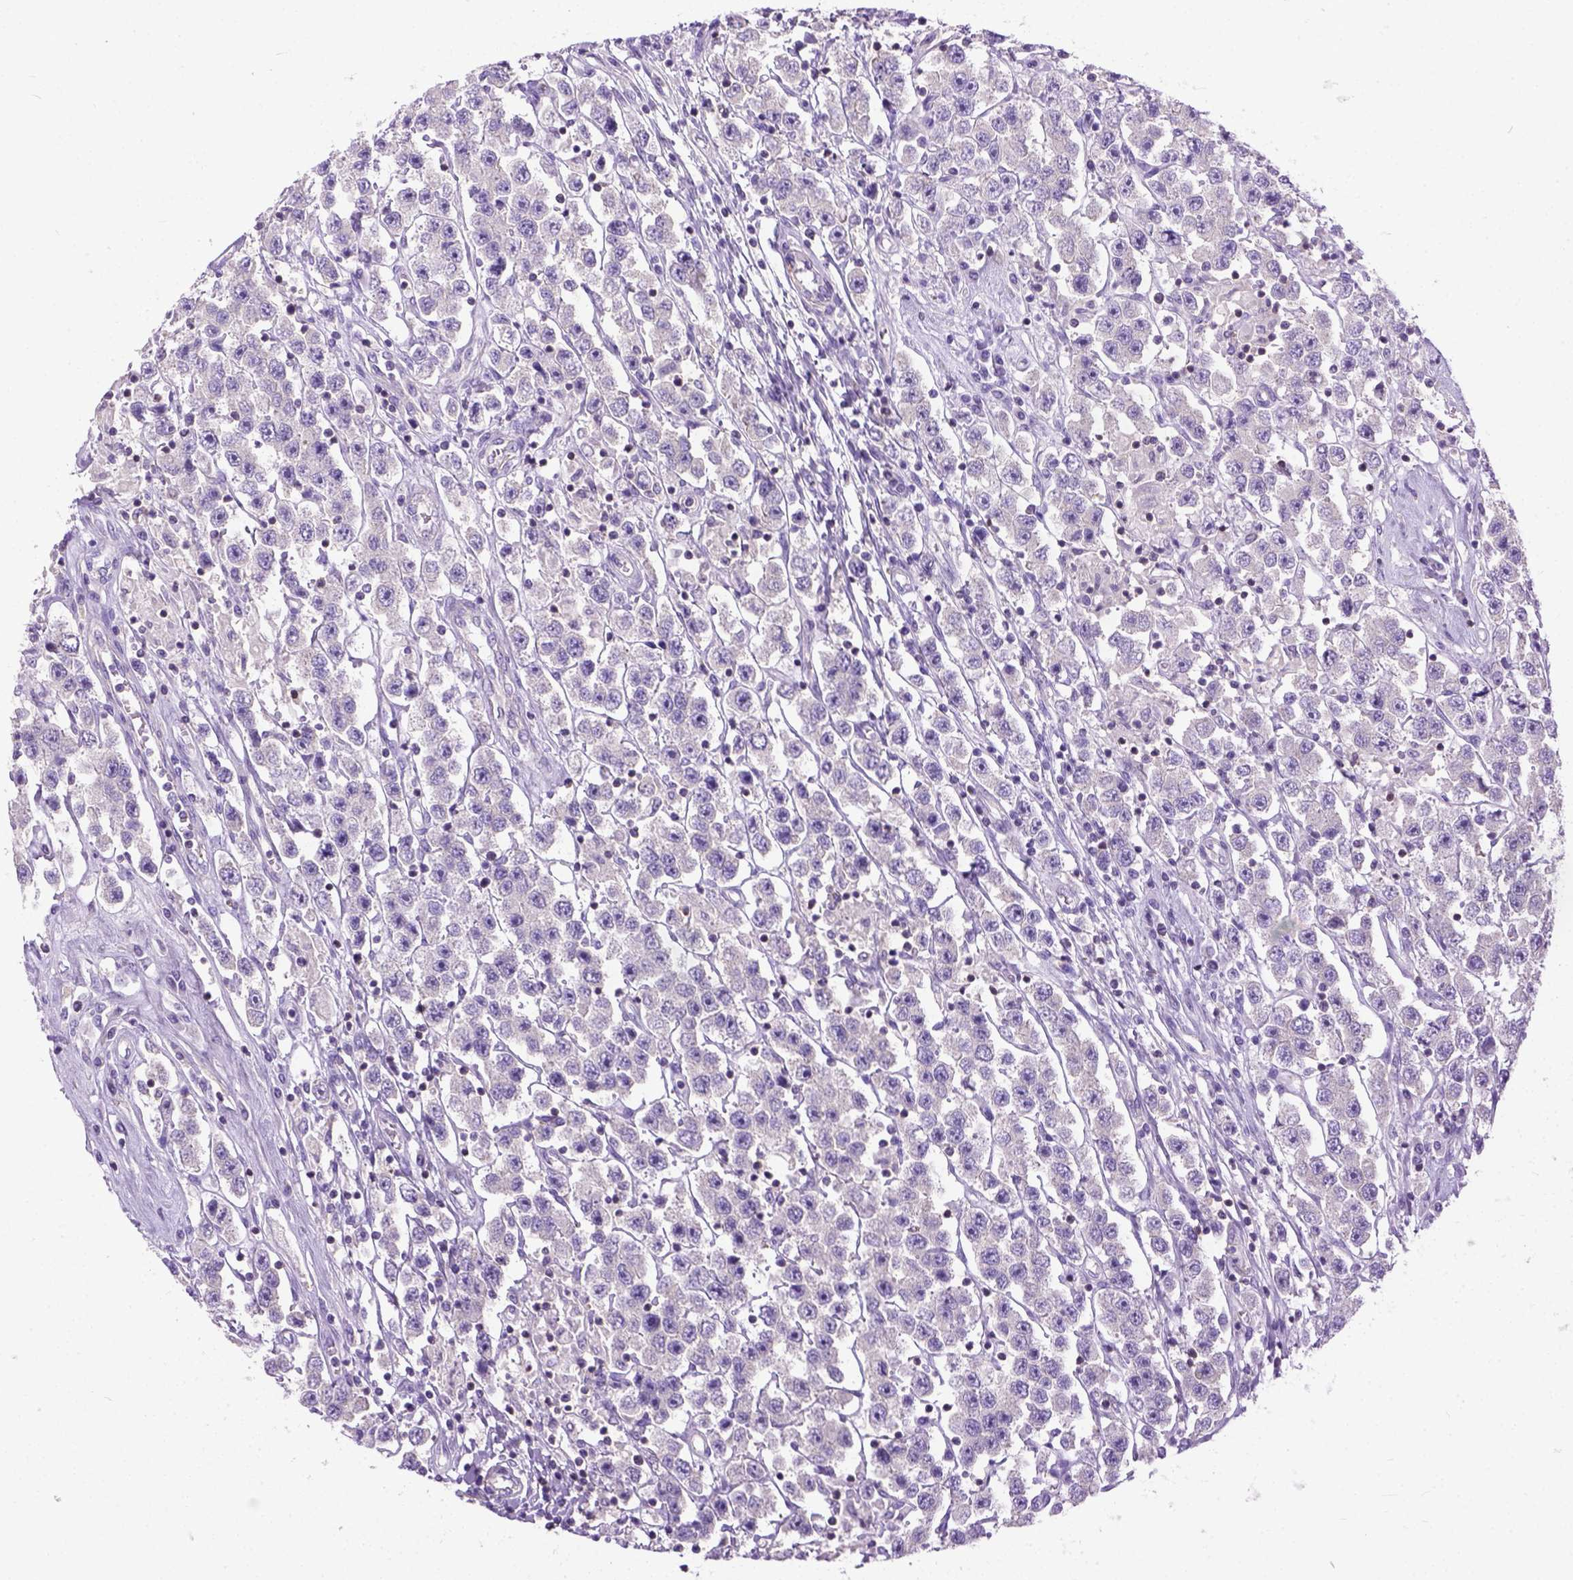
{"staining": {"intensity": "negative", "quantity": "none", "location": "none"}, "tissue": "testis cancer", "cell_type": "Tumor cells", "image_type": "cancer", "snomed": [{"axis": "morphology", "description": "Seminoma, NOS"}, {"axis": "topography", "description": "Testis"}], "caption": "Immunohistochemistry of human testis cancer (seminoma) demonstrates no expression in tumor cells.", "gene": "BANF2", "patient": {"sex": "male", "age": 45}}